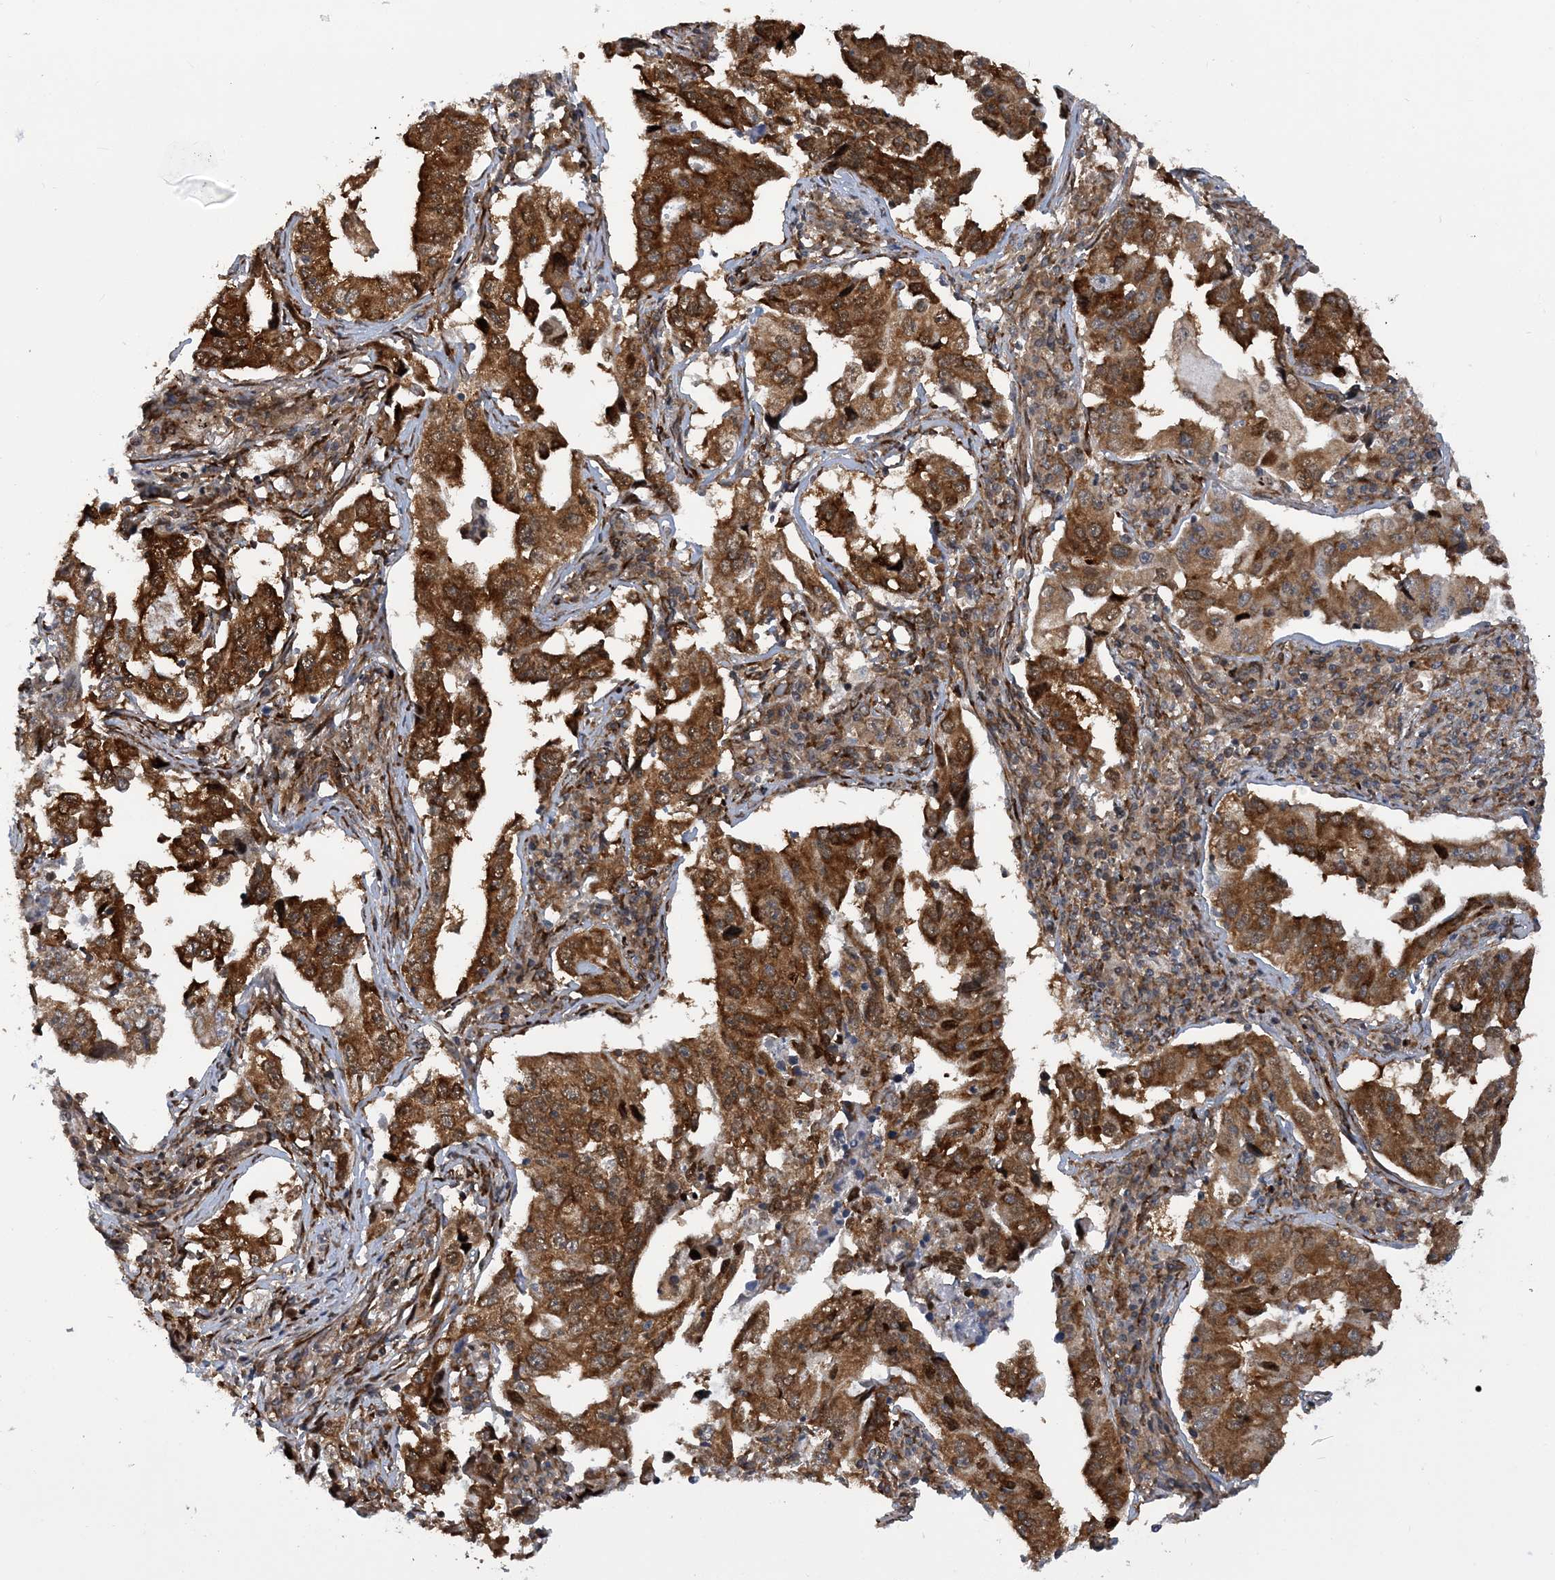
{"staining": {"intensity": "strong", "quantity": ">75%", "location": "cytoplasmic/membranous"}, "tissue": "lung cancer", "cell_type": "Tumor cells", "image_type": "cancer", "snomed": [{"axis": "morphology", "description": "Adenocarcinoma, NOS"}, {"axis": "topography", "description": "Lung"}], "caption": "Lung cancer (adenocarcinoma) stained for a protein (brown) demonstrates strong cytoplasmic/membranous positive positivity in approximately >75% of tumor cells.", "gene": "PHF1", "patient": {"sex": "female", "age": 51}}